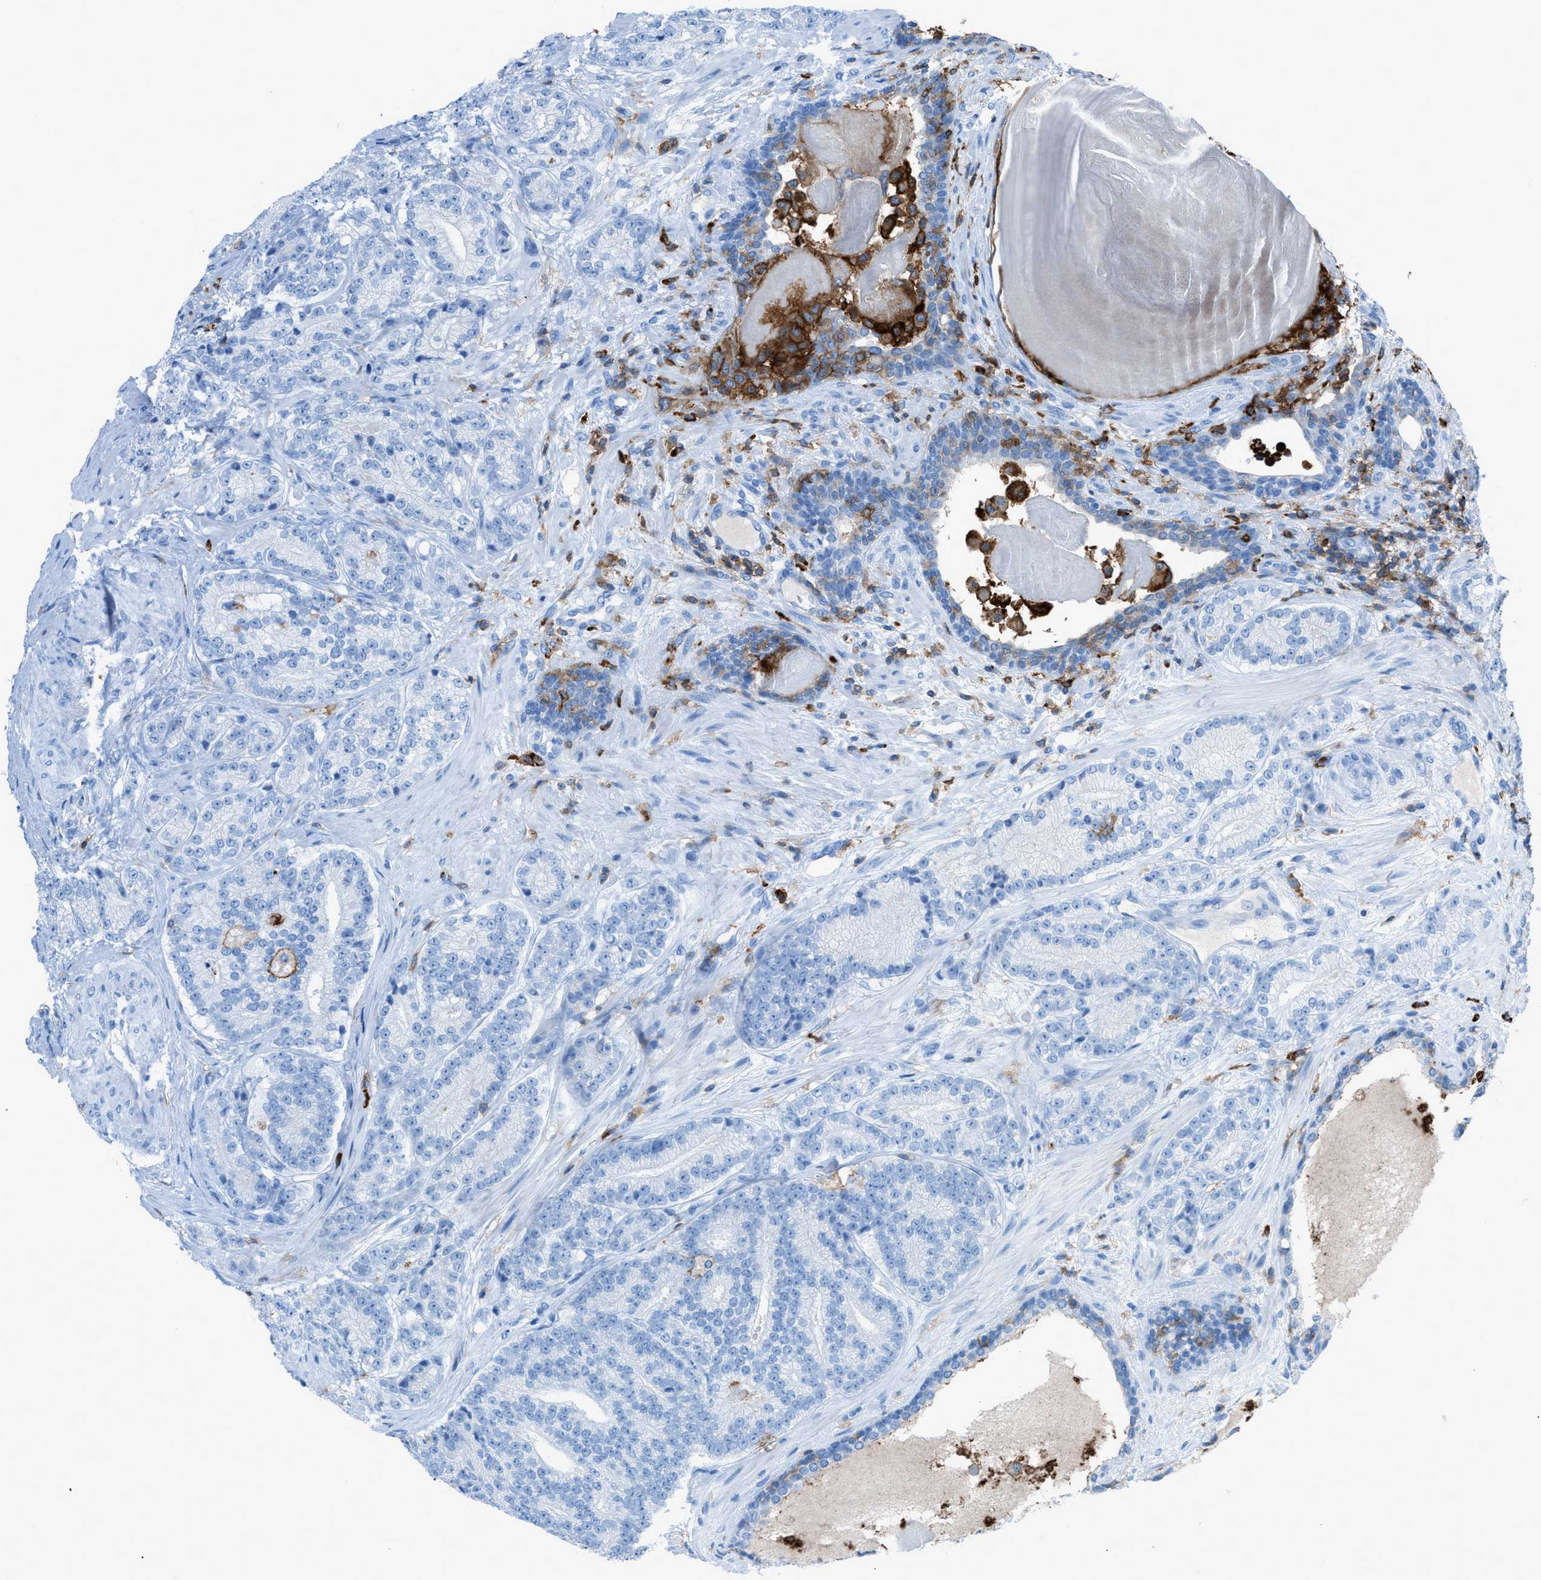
{"staining": {"intensity": "negative", "quantity": "none", "location": "none"}, "tissue": "prostate cancer", "cell_type": "Tumor cells", "image_type": "cancer", "snomed": [{"axis": "morphology", "description": "Adenocarcinoma, High grade"}, {"axis": "topography", "description": "Prostate"}], "caption": "Immunohistochemical staining of adenocarcinoma (high-grade) (prostate) displays no significant staining in tumor cells.", "gene": "ITGB2", "patient": {"sex": "male", "age": 61}}